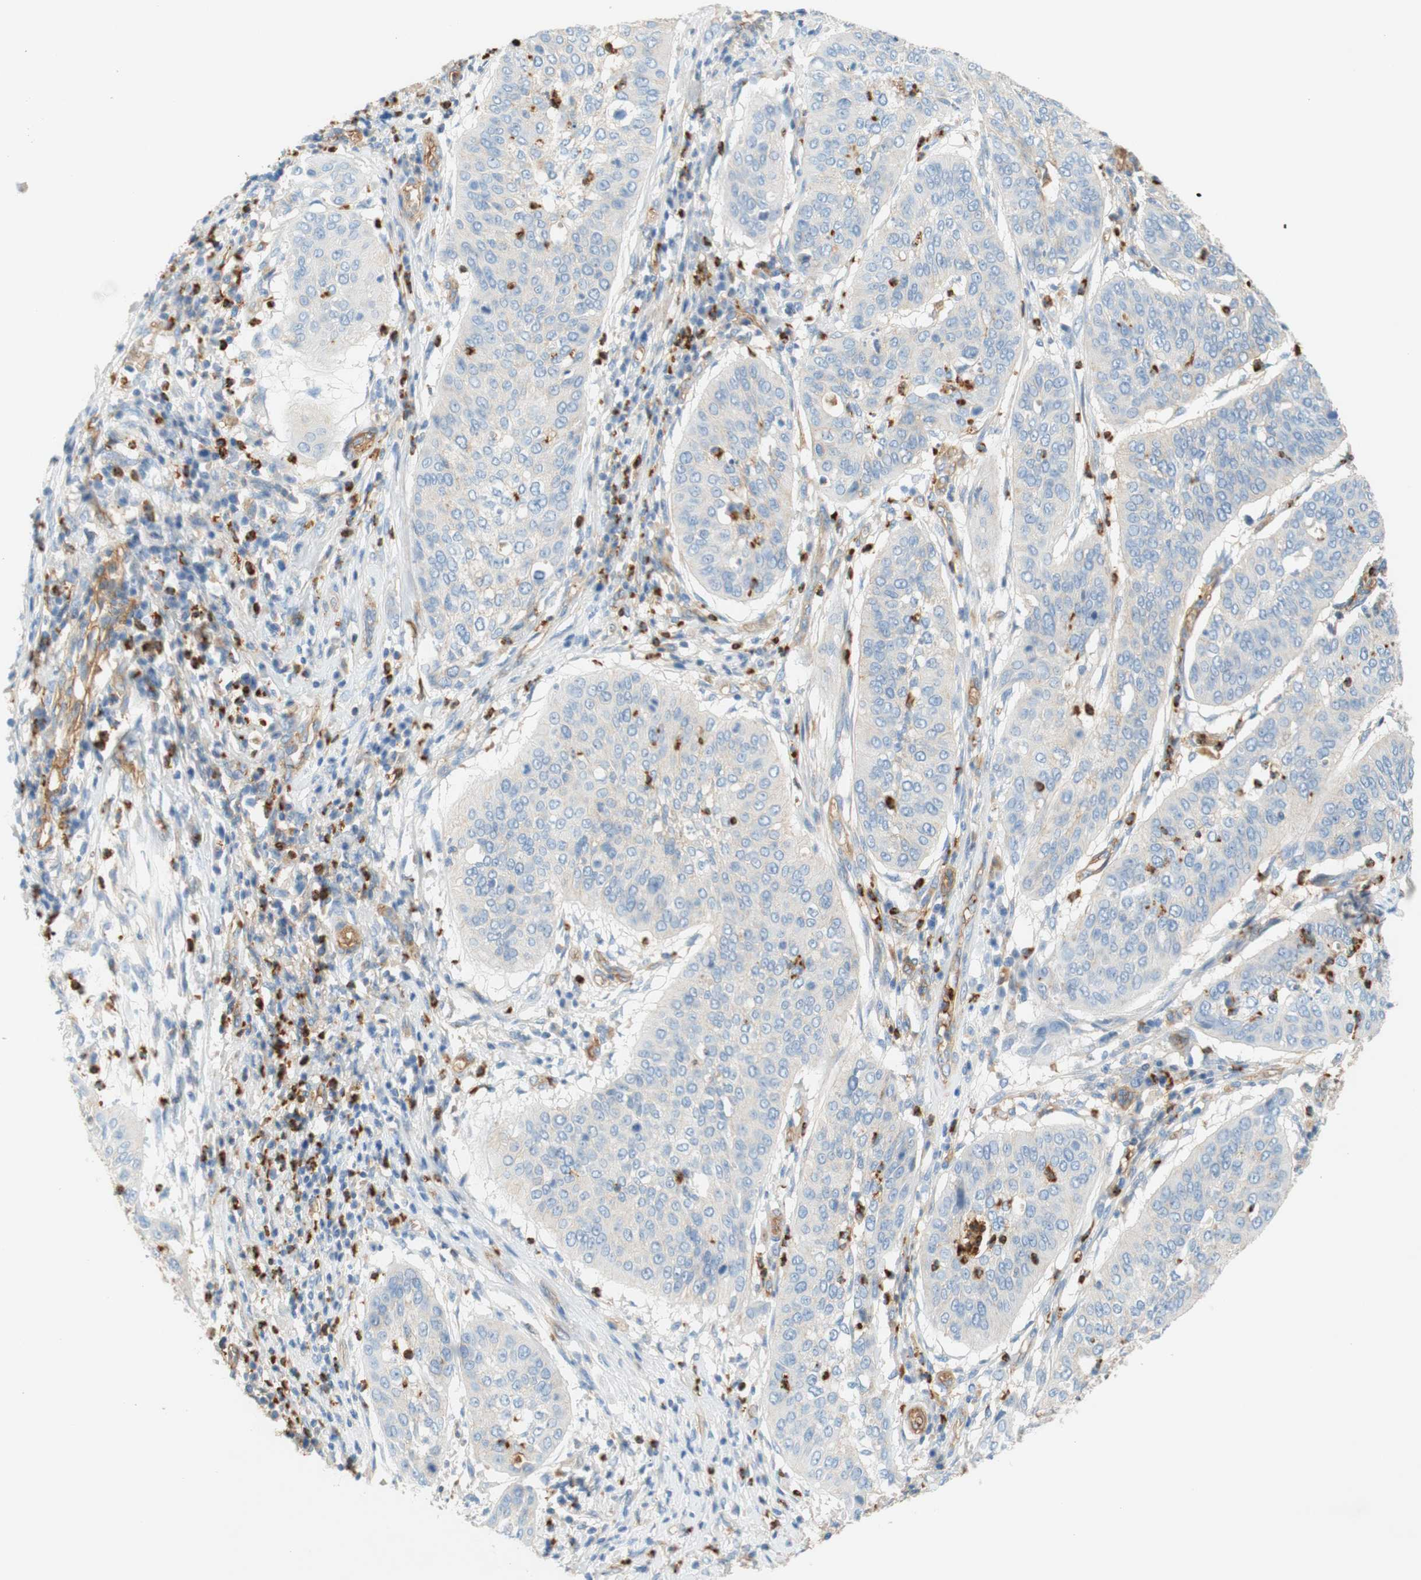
{"staining": {"intensity": "negative", "quantity": "none", "location": "none"}, "tissue": "cervical cancer", "cell_type": "Tumor cells", "image_type": "cancer", "snomed": [{"axis": "morphology", "description": "Normal tissue, NOS"}, {"axis": "morphology", "description": "Squamous cell carcinoma, NOS"}, {"axis": "topography", "description": "Cervix"}], "caption": "Immunohistochemistry histopathology image of squamous cell carcinoma (cervical) stained for a protein (brown), which demonstrates no expression in tumor cells.", "gene": "STOM", "patient": {"sex": "female", "age": 39}}